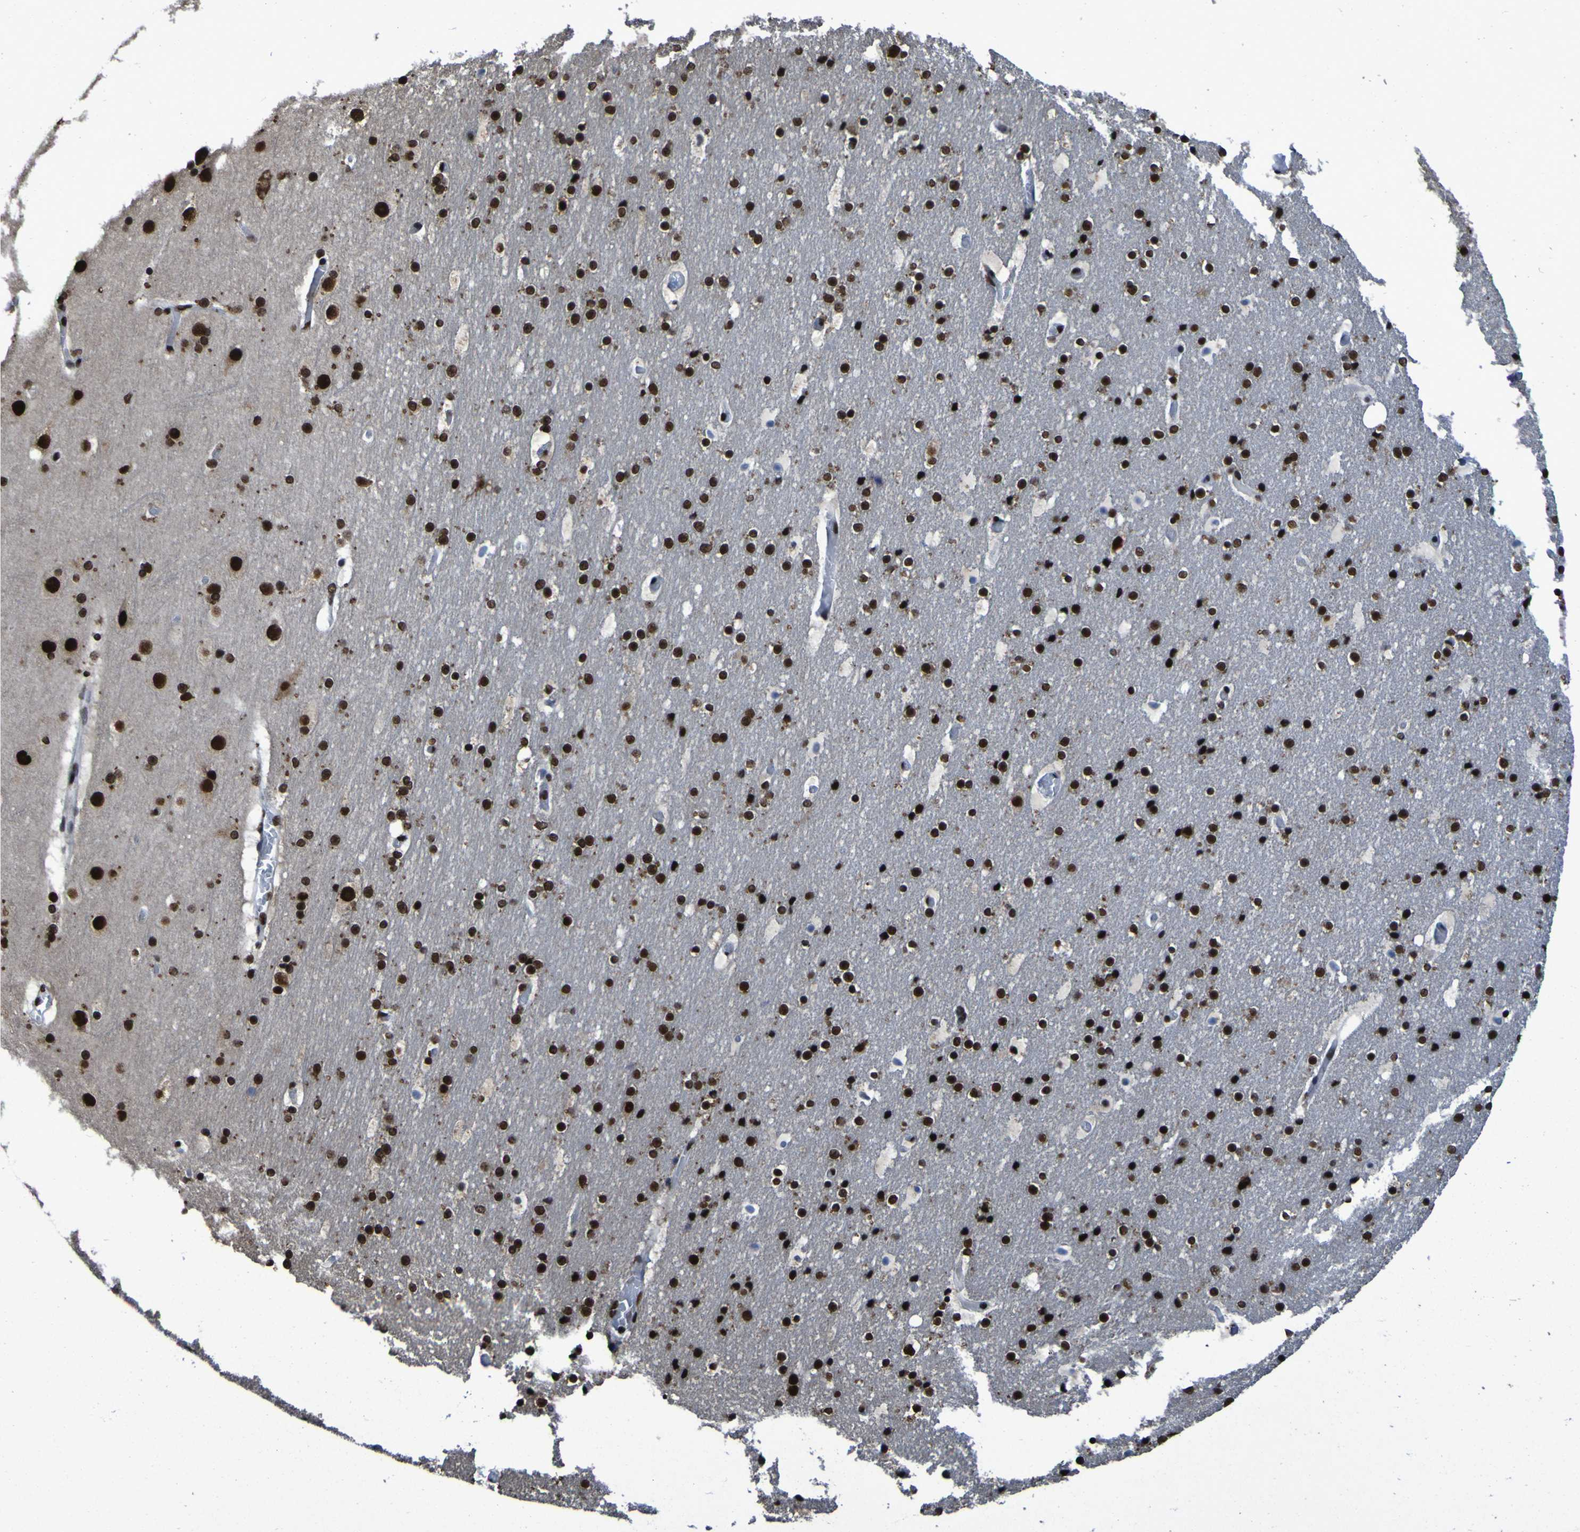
{"staining": {"intensity": "strong", "quantity": ">75%", "location": "nuclear"}, "tissue": "cerebral cortex", "cell_type": "Endothelial cells", "image_type": "normal", "snomed": [{"axis": "morphology", "description": "Normal tissue, NOS"}, {"axis": "topography", "description": "Cerebral cortex"}], "caption": "Strong nuclear staining for a protein is present in approximately >75% of endothelial cells of unremarkable cerebral cortex using immunohistochemistry.", "gene": "HNRNPR", "patient": {"sex": "male", "age": 57}}